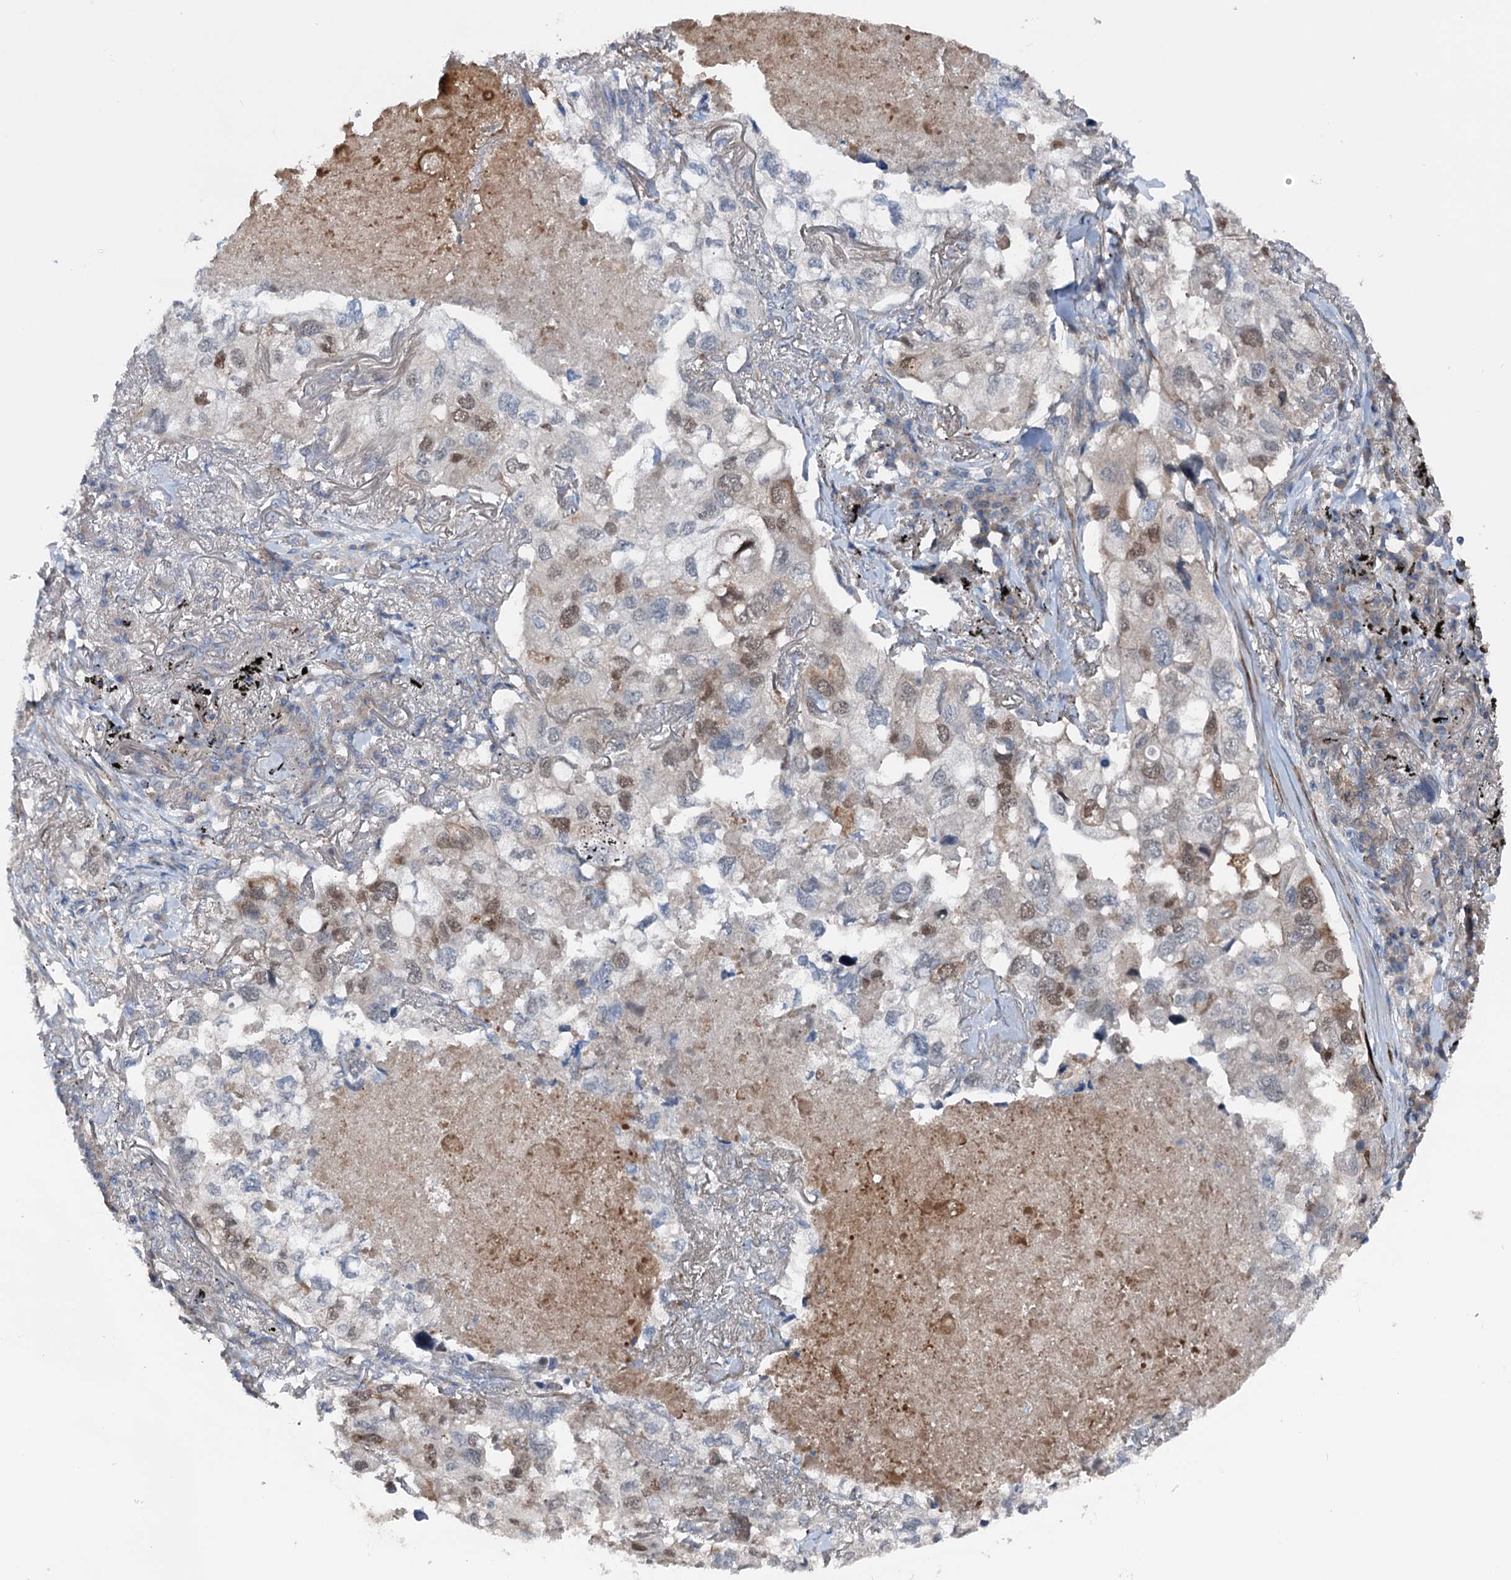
{"staining": {"intensity": "moderate", "quantity": "25%-75%", "location": "nuclear"}, "tissue": "lung cancer", "cell_type": "Tumor cells", "image_type": "cancer", "snomed": [{"axis": "morphology", "description": "Adenocarcinoma, NOS"}, {"axis": "topography", "description": "Lung"}], "caption": "A brown stain labels moderate nuclear expression of a protein in human lung cancer tumor cells.", "gene": "NCAPD2", "patient": {"sex": "male", "age": 65}}